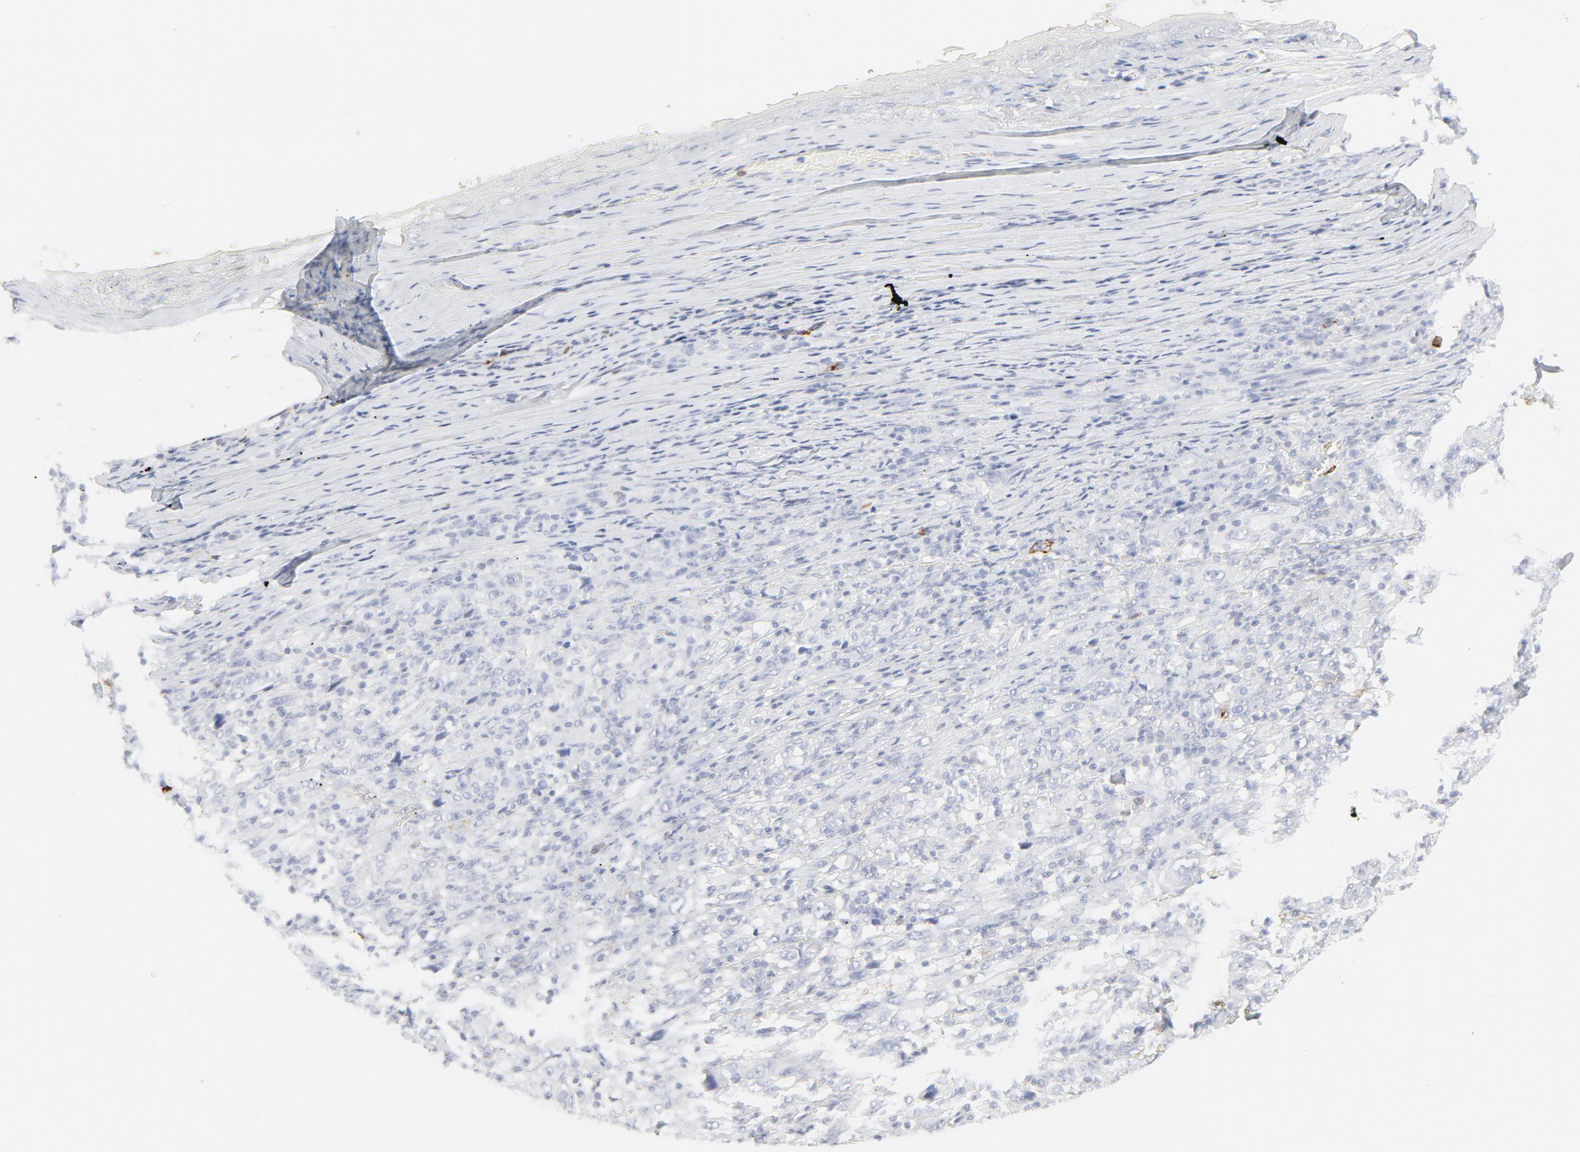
{"staining": {"intensity": "negative", "quantity": "none", "location": "none"}, "tissue": "melanoma", "cell_type": "Tumor cells", "image_type": "cancer", "snomed": [{"axis": "morphology", "description": "Malignant melanoma, Metastatic site"}, {"axis": "topography", "description": "Skin"}], "caption": "Malignant melanoma (metastatic site) stained for a protein using IHC displays no positivity tumor cells.", "gene": "CCR7", "patient": {"sex": "female", "age": 56}}